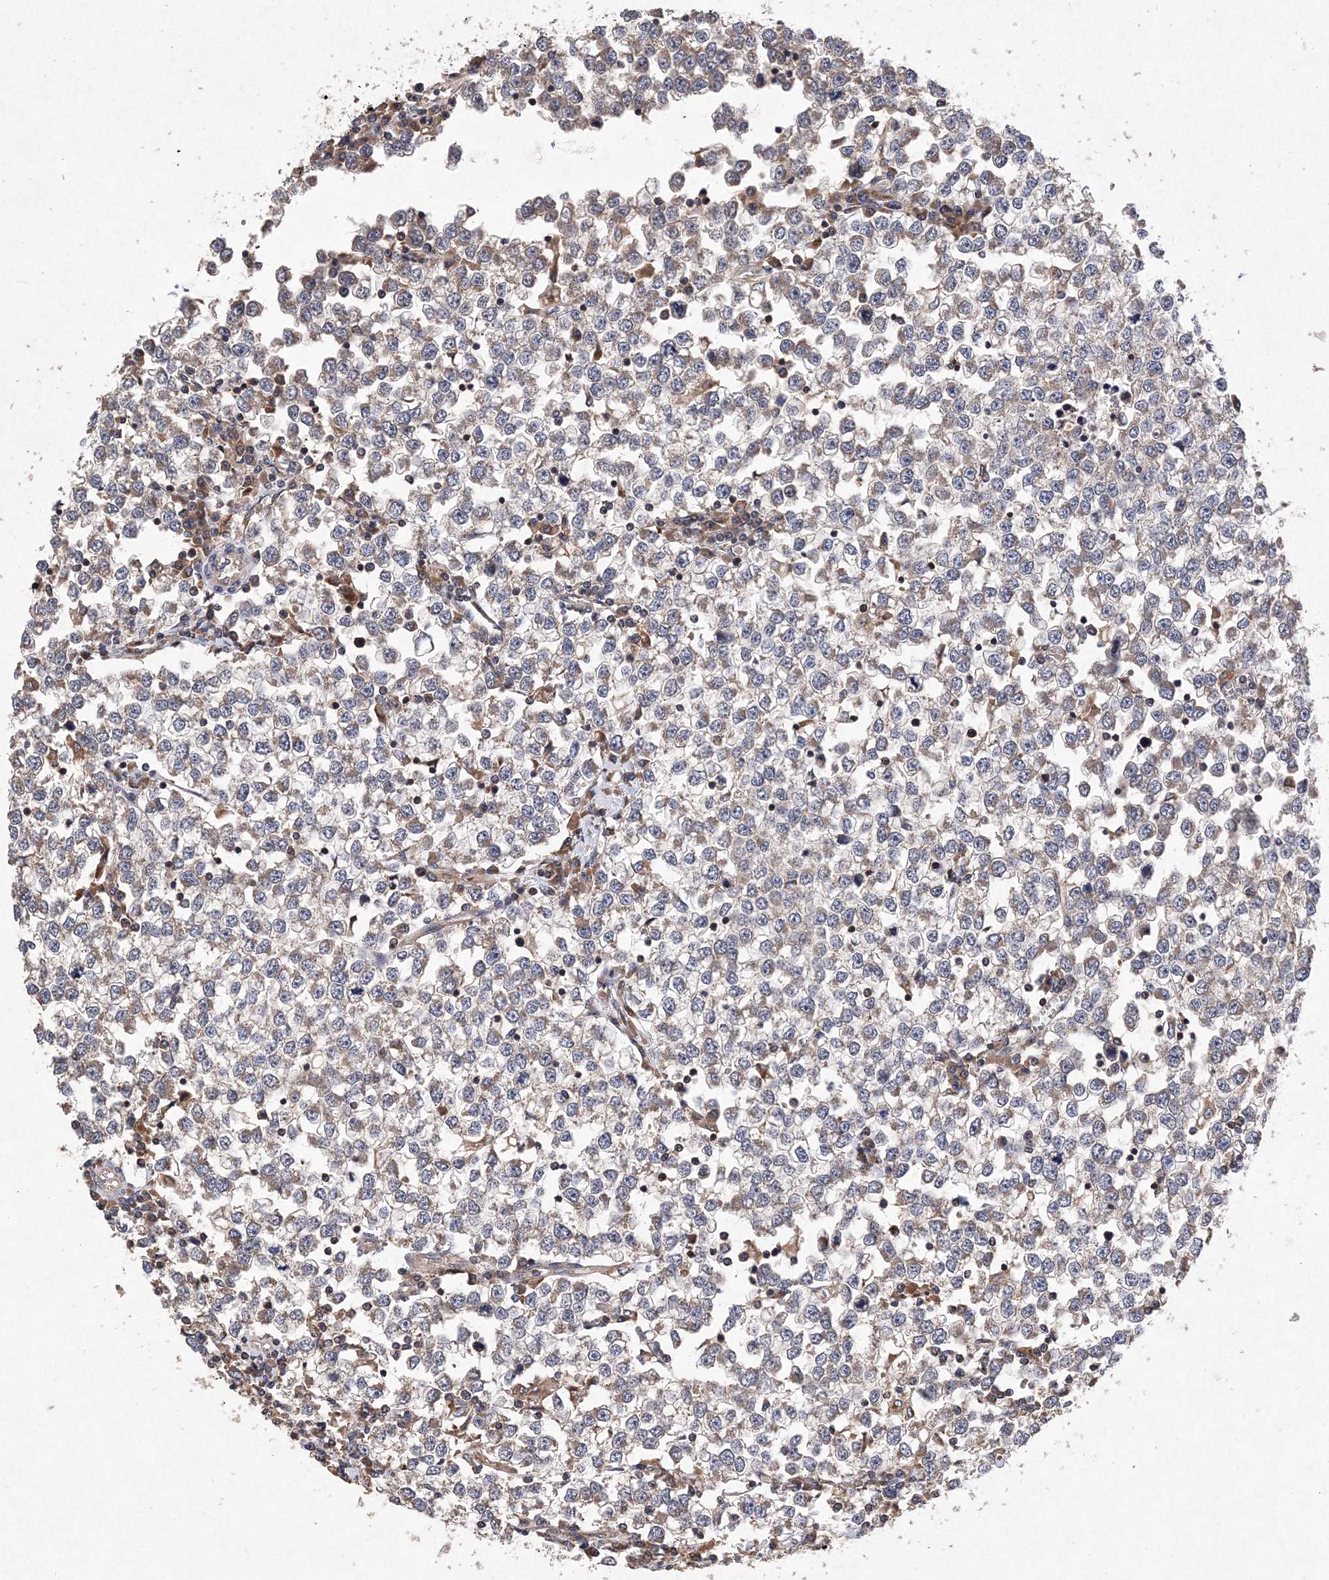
{"staining": {"intensity": "weak", "quantity": "<25%", "location": "cytoplasmic/membranous"}, "tissue": "testis cancer", "cell_type": "Tumor cells", "image_type": "cancer", "snomed": [{"axis": "morphology", "description": "Seminoma, NOS"}, {"axis": "topography", "description": "Testis"}], "caption": "An immunohistochemistry photomicrograph of testis seminoma is shown. There is no staining in tumor cells of testis seminoma.", "gene": "PROSER1", "patient": {"sex": "male", "age": 65}}